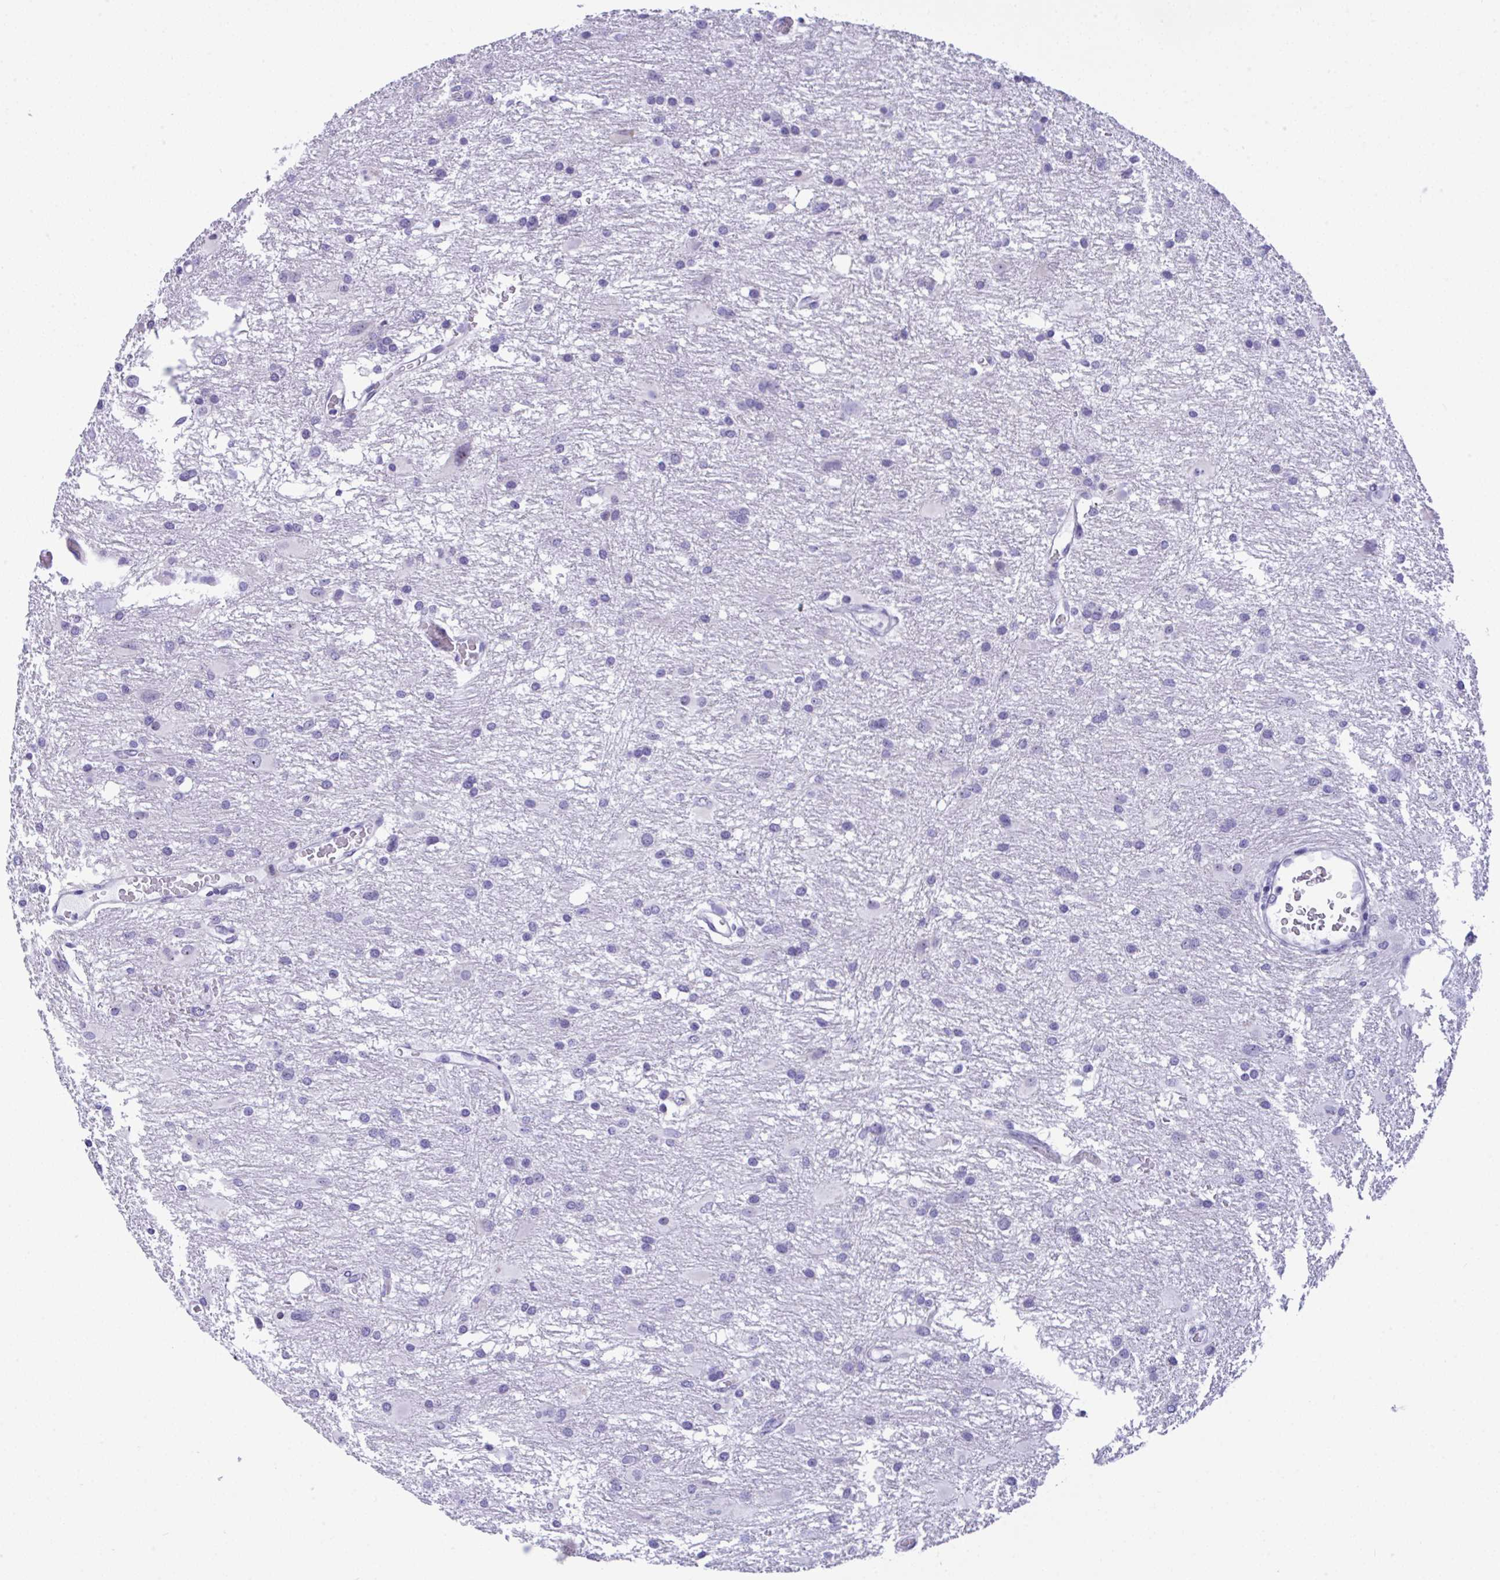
{"staining": {"intensity": "negative", "quantity": "none", "location": "none"}, "tissue": "glioma", "cell_type": "Tumor cells", "image_type": "cancer", "snomed": [{"axis": "morphology", "description": "Glioma, malignant, High grade"}, {"axis": "topography", "description": "Brain"}], "caption": "Tumor cells are negative for protein expression in human high-grade glioma (malignant).", "gene": "YBX2", "patient": {"sex": "male", "age": 53}}